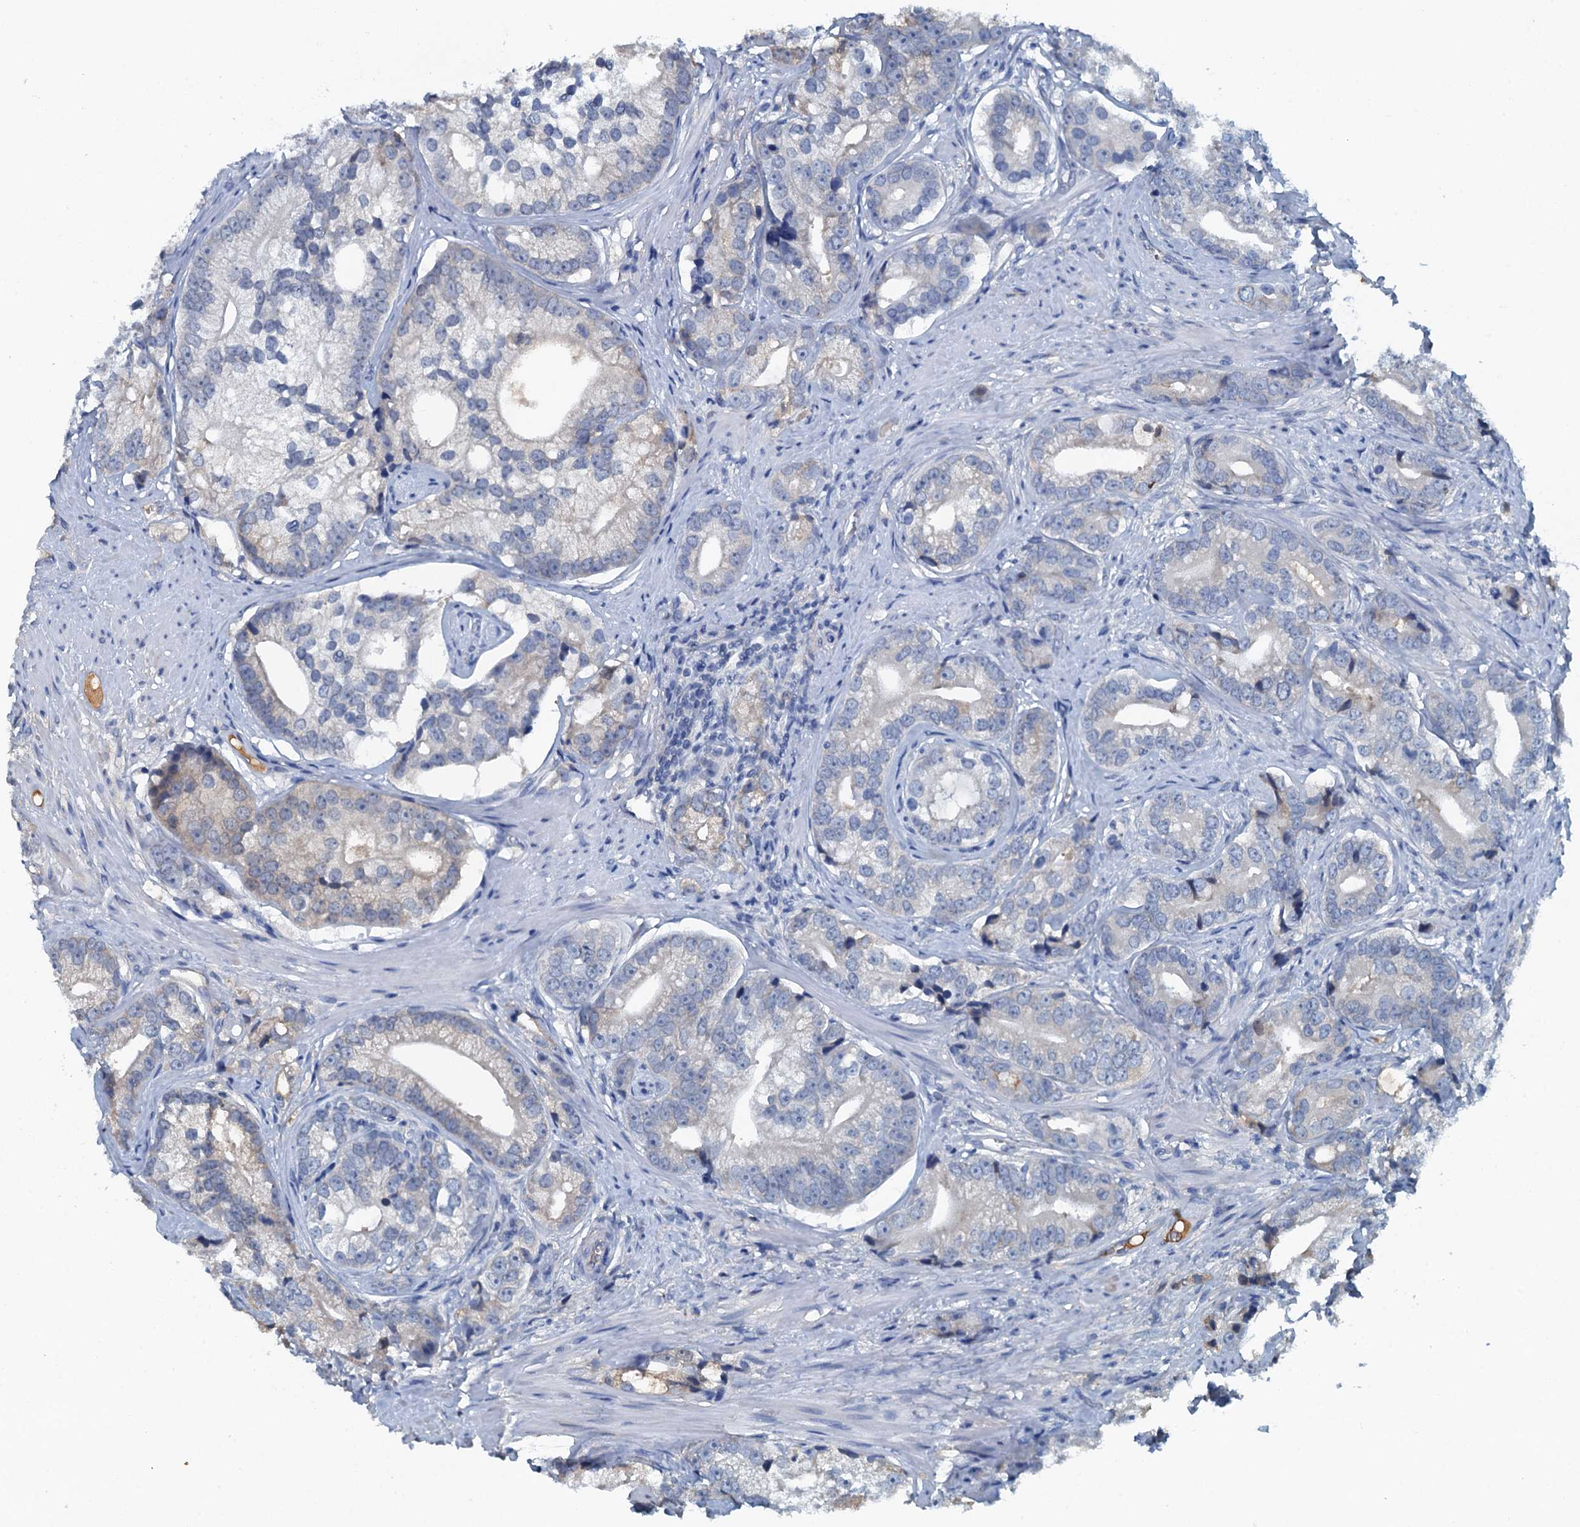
{"staining": {"intensity": "negative", "quantity": "none", "location": "none"}, "tissue": "prostate cancer", "cell_type": "Tumor cells", "image_type": "cancer", "snomed": [{"axis": "morphology", "description": "Adenocarcinoma, High grade"}, {"axis": "topography", "description": "Prostate"}], "caption": "Prostate adenocarcinoma (high-grade) was stained to show a protein in brown. There is no significant staining in tumor cells.", "gene": "LSM14B", "patient": {"sex": "male", "age": 75}}